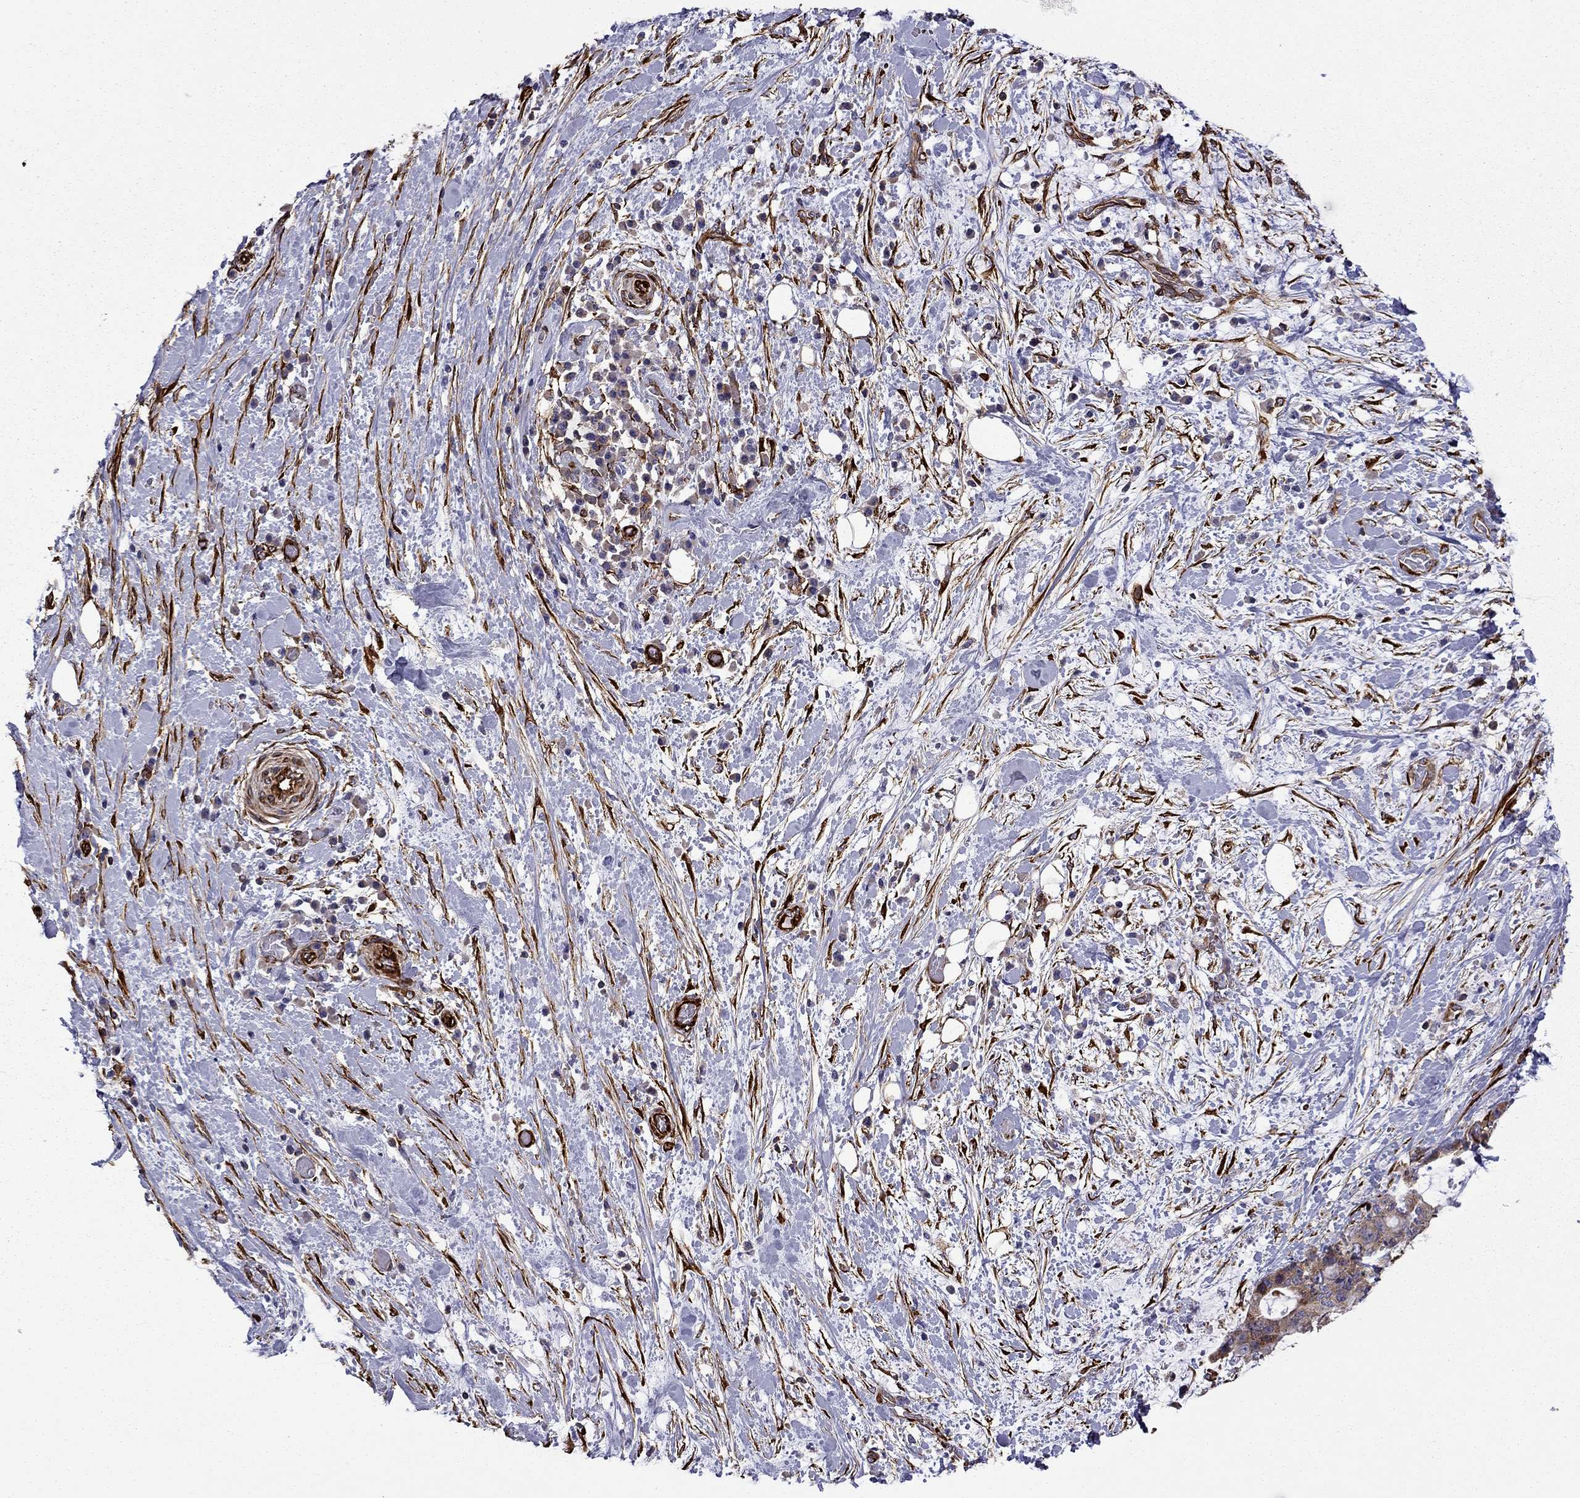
{"staining": {"intensity": "moderate", "quantity": ">75%", "location": "cytoplasmic/membranous"}, "tissue": "liver cancer", "cell_type": "Tumor cells", "image_type": "cancer", "snomed": [{"axis": "morphology", "description": "Cholangiocarcinoma"}, {"axis": "topography", "description": "Liver"}], "caption": "A brown stain highlights moderate cytoplasmic/membranous expression of a protein in cholangiocarcinoma (liver) tumor cells.", "gene": "MAP4", "patient": {"sex": "female", "age": 73}}